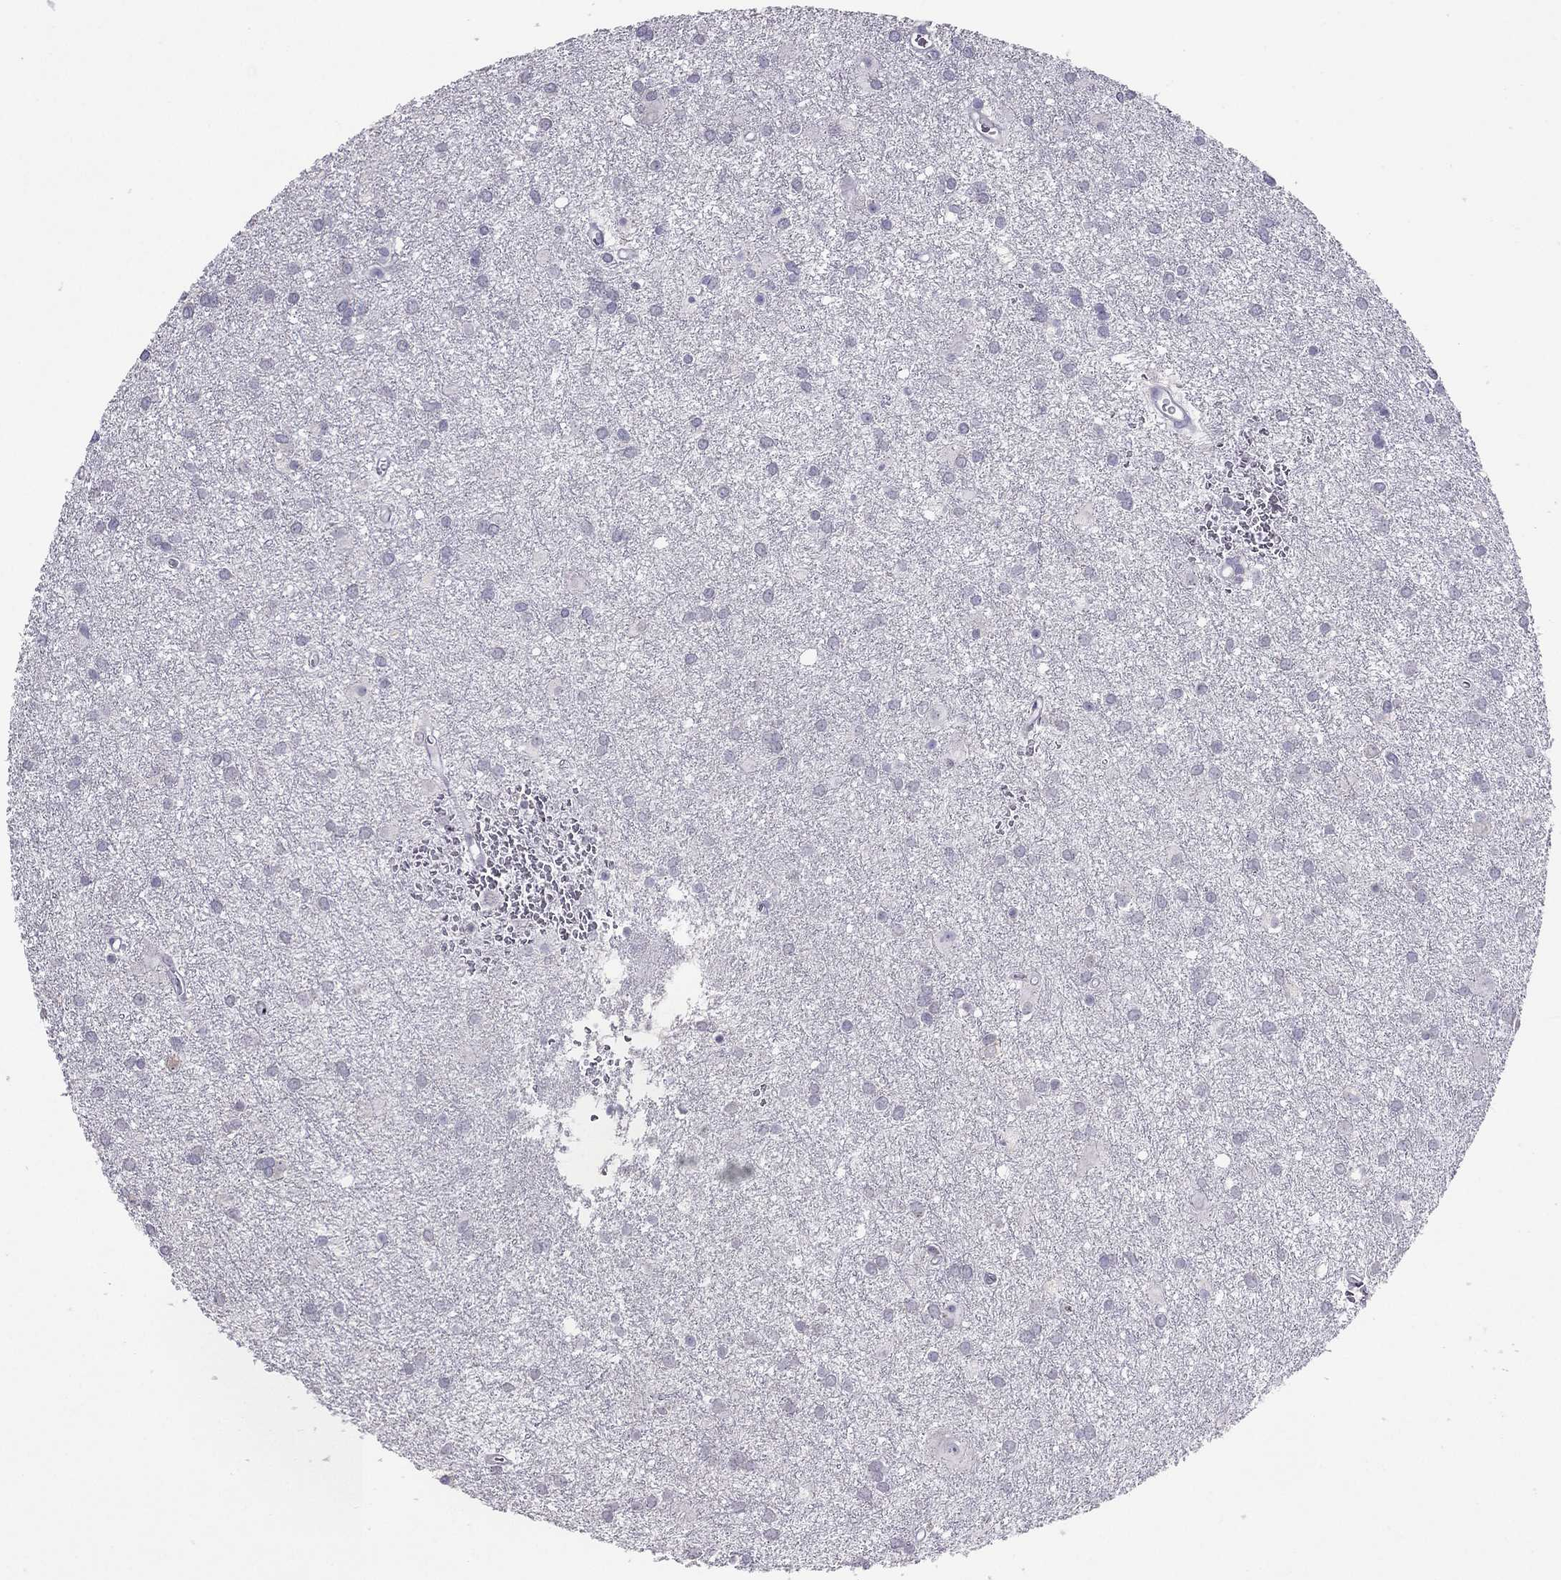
{"staining": {"intensity": "negative", "quantity": "none", "location": "none"}, "tissue": "glioma", "cell_type": "Tumor cells", "image_type": "cancer", "snomed": [{"axis": "morphology", "description": "Glioma, malignant, Low grade"}, {"axis": "topography", "description": "Brain"}], "caption": "Tumor cells show no significant expression in glioma.", "gene": "RGS8", "patient": {"sex": "male", "age": 58}}